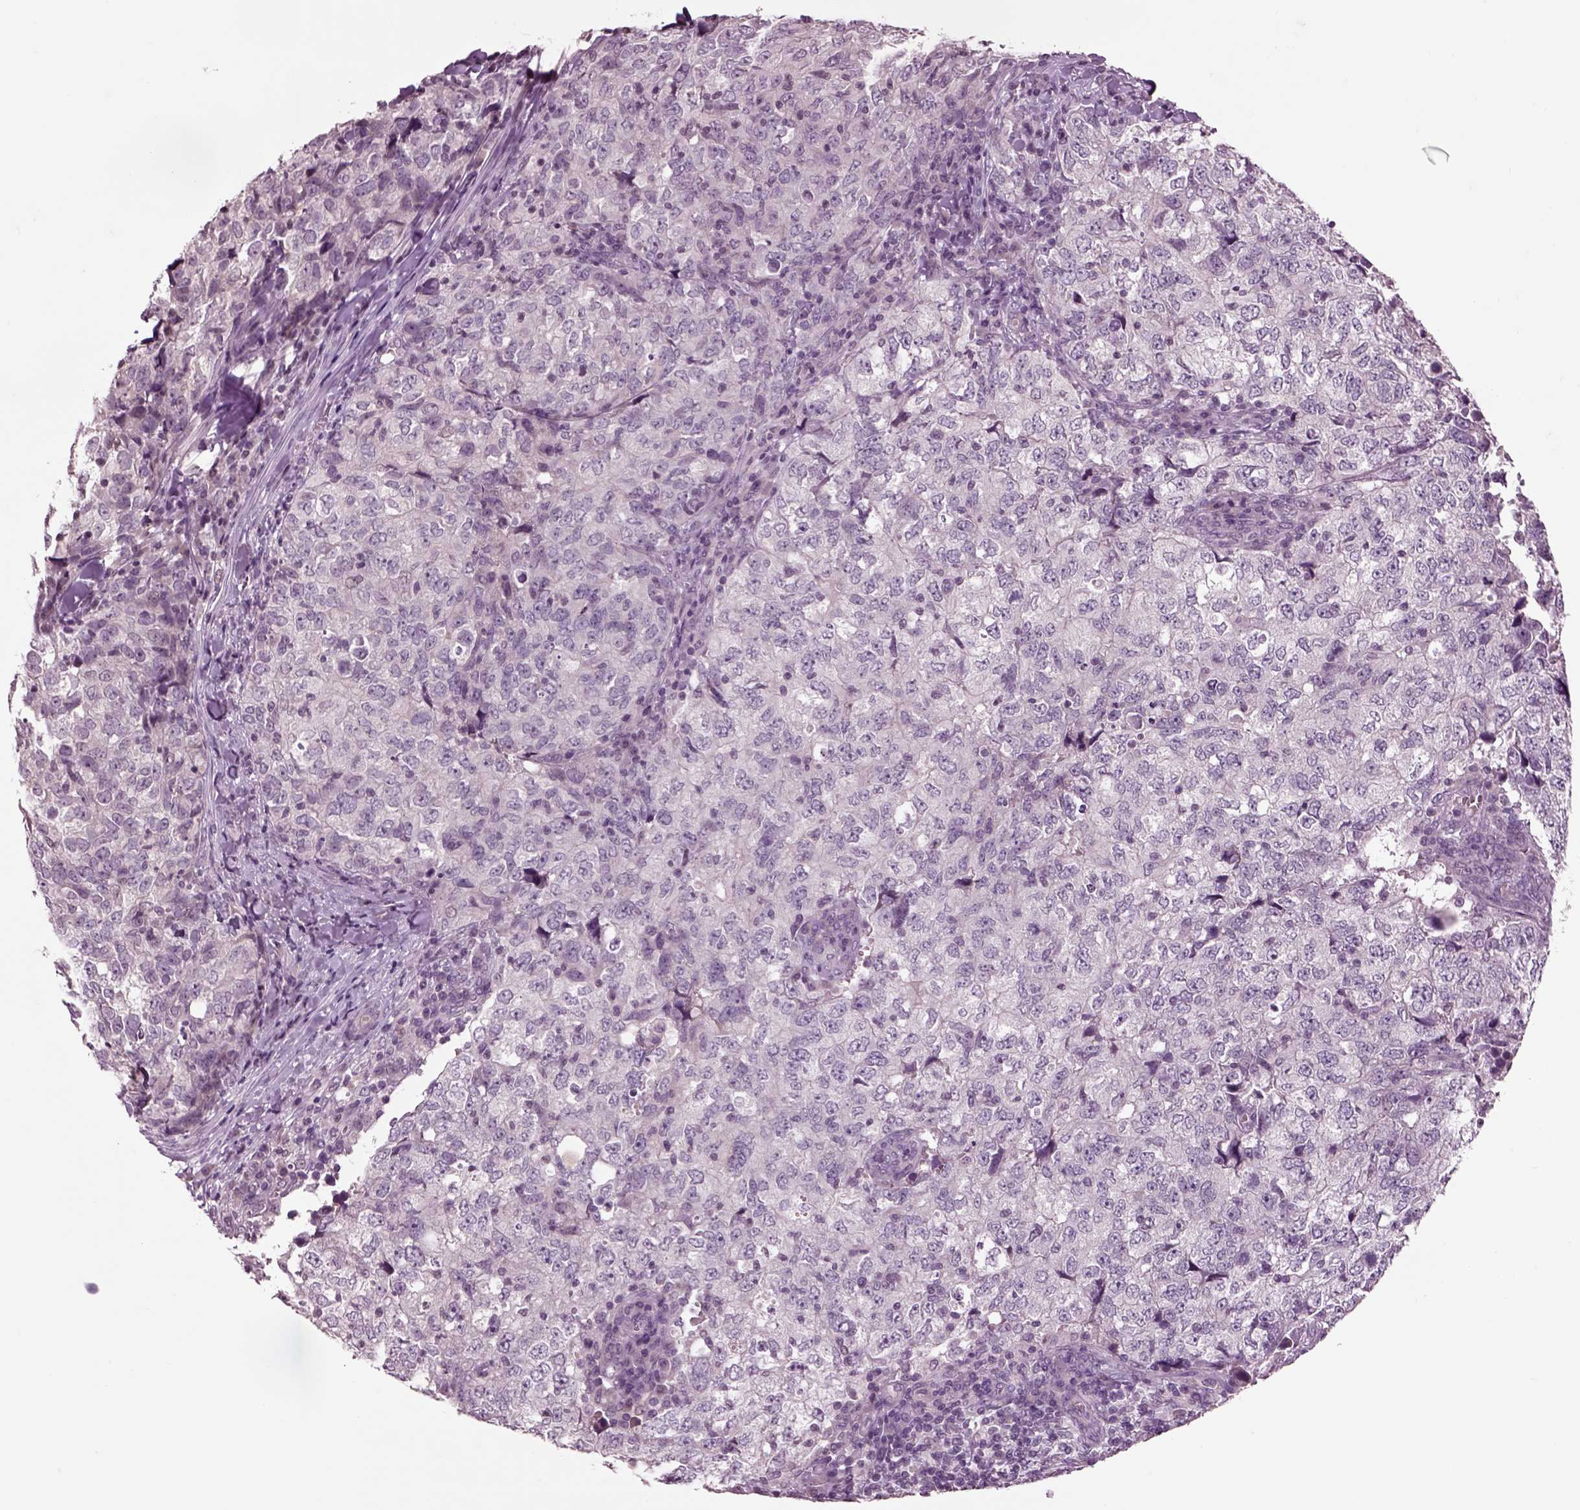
{"staining": {"intensity": "negative", "quantity": "none", "location": "none"}, "tissue": "breast cancer", "cell_type": "Tumor cells", "image_type": "cancer", "snomed": [{"axis": "morphology", "description": "Duct carcinoma"}, {"axis": "topography", "description": "Breast"}], "caption": "High magnification brightfield microscopy of breast cancer (infiltrating ductal carcinoma) stained with DAB (brown) and counterstained with hematoxylin (blue): tumor cells show no significant positivity.", "gene": "CHGB", "patient": {"sex": "female", "age": 30}}